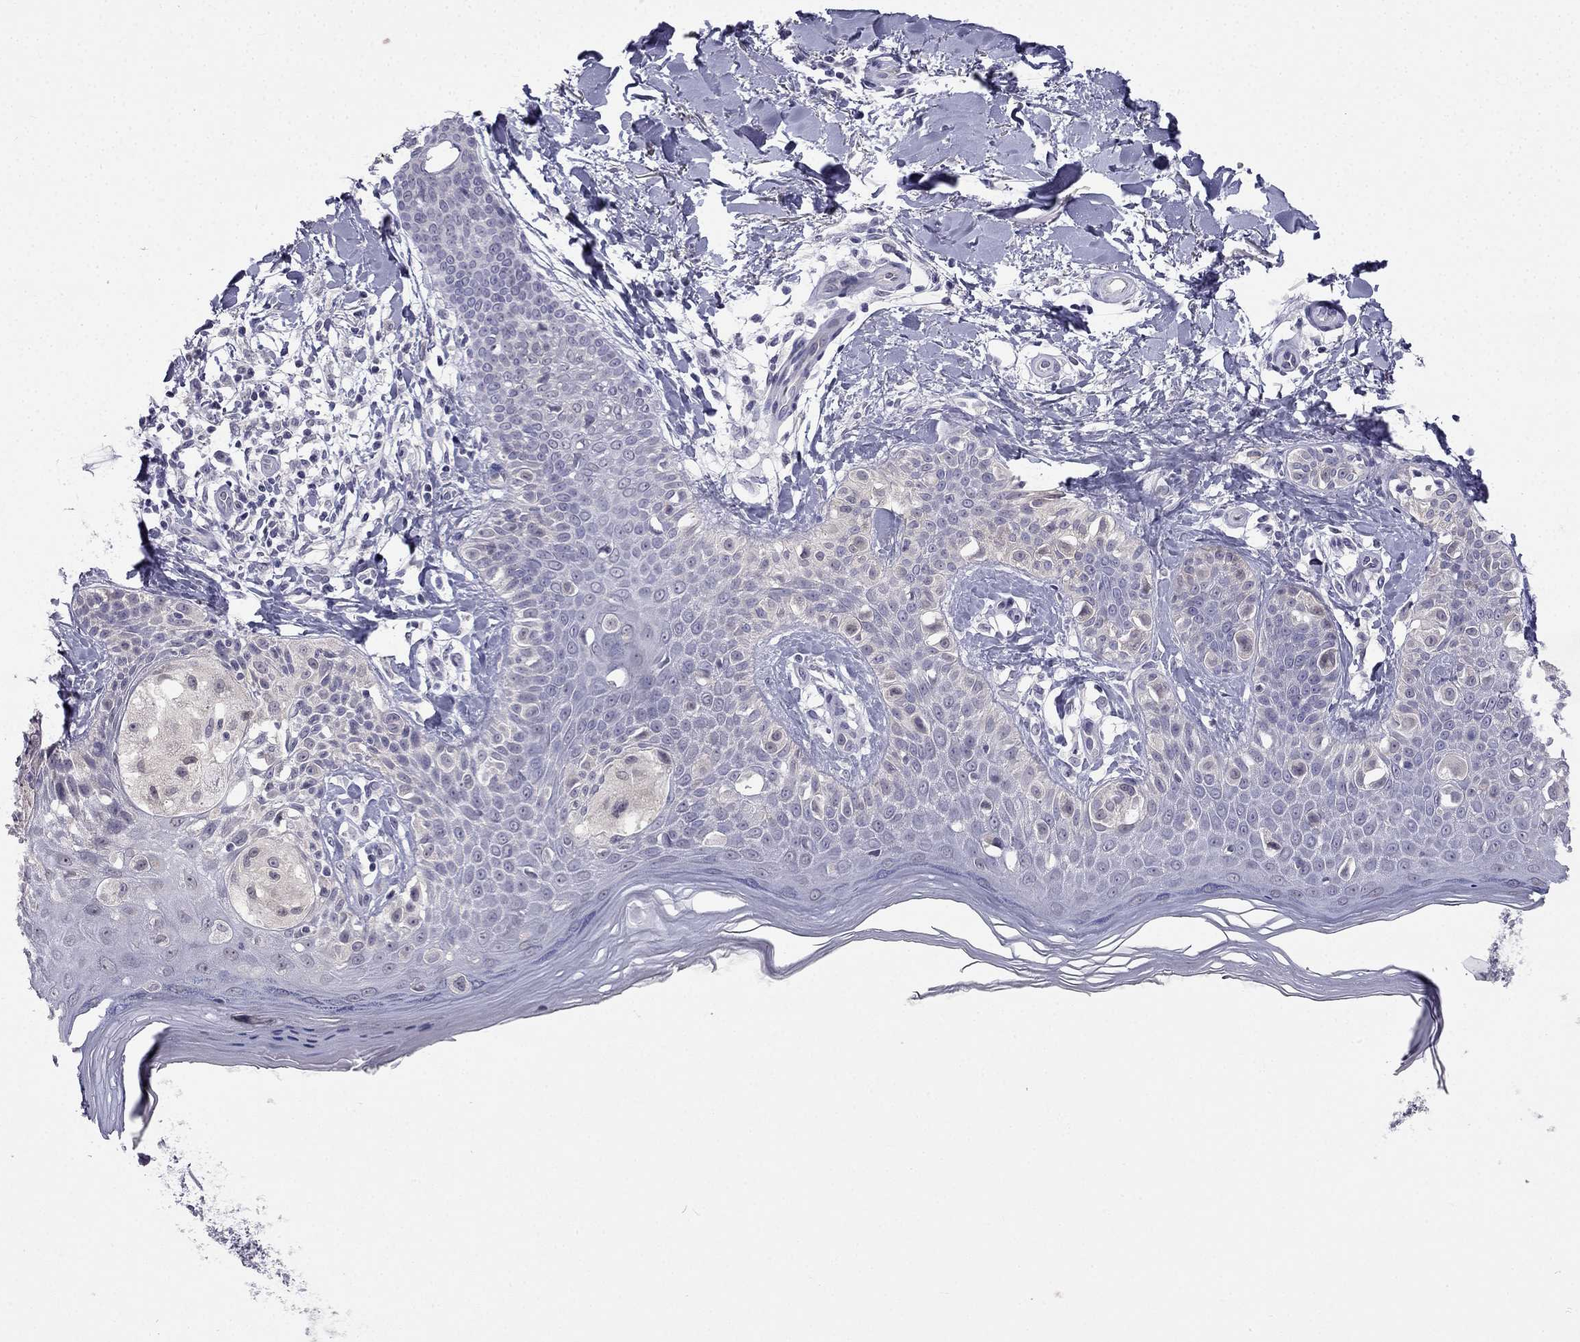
{"staining": {"intensity": "negative", "quantity": "none", "location": "none"}, "tissue": "melanoma", "cell_type": "Tumor cells", "image_type": "cancer", "snomed": [{"axis": "morphology", "description": "Malignant melanoma, NOS"}, {"axis": "topography", "description": "Skin"}], "caption": "This is an immunohistochemistry (IHC) micrograph of human malignant melanoma. There is no expression in tumor cells.", "gene": "C16orf89", "patient": {"sex": "female", "age": 73}}